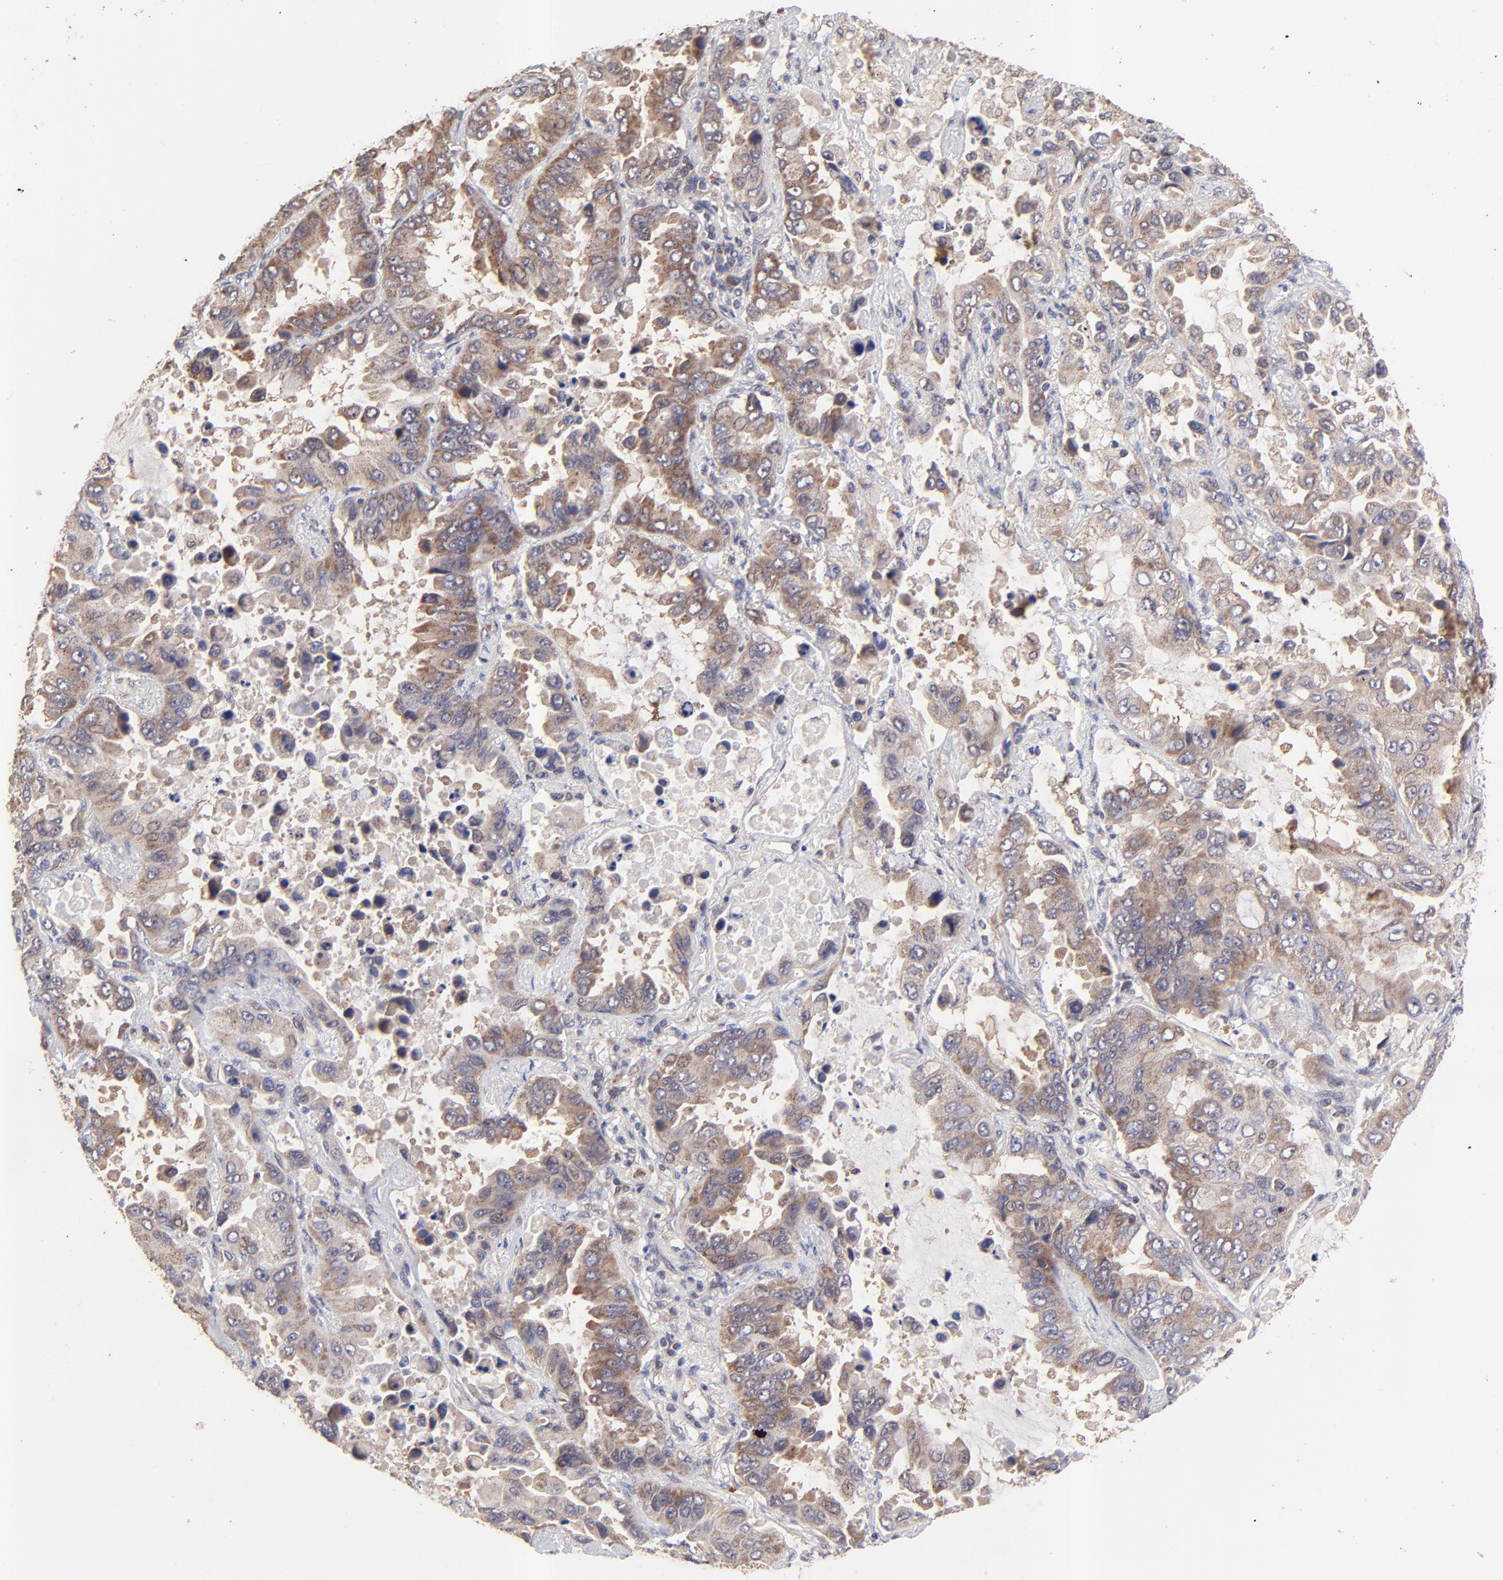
{"staining": {"intensity": "moderate", "quantity": ">75%", "location": "cytoplasmic/membranous"}, "tissue": "lung cancer", "cell_type": "Tumor cells", "image_type": "cancer", "snomed": [{"axis": "morphology", "description": "Adenocarcinoma, NOS"}, {"axis": "topography", "description": "Lung"}], "caption": "This histopathology image shows immunohistochemistry (IHC) staining of human lung adenocarcinoma, with medium moderate cytoplasmic/membranous staining in approximately >75% of tumor cells.", "gene": "BAIAP2L2", "patient": {"sex": "male", "age": 64}}